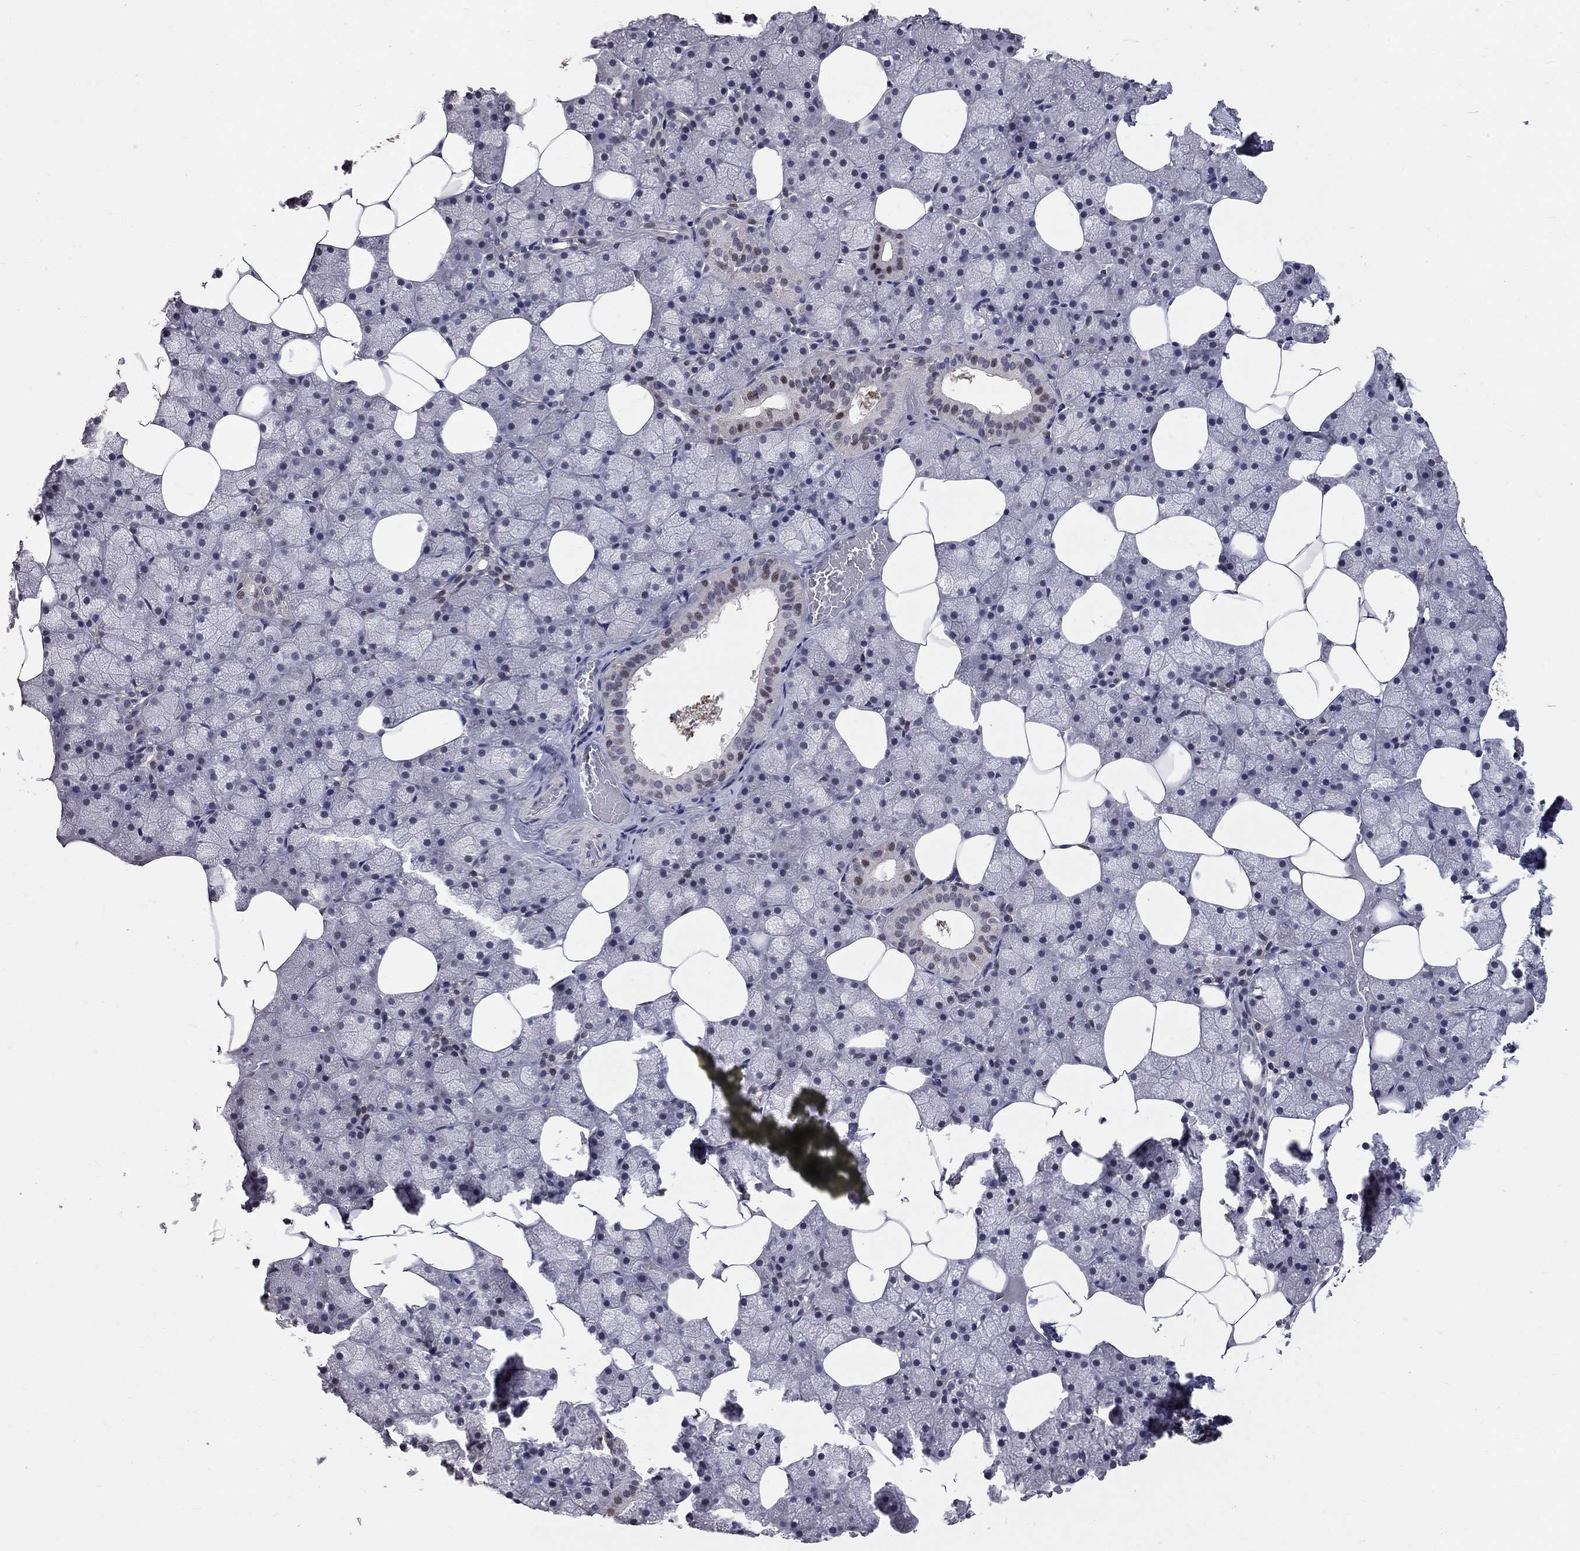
{"staining": {"intensity": "weak", "quantity": "<25%", "location": "nuclear"}, "tissue": "salivary gland", "cell_type": "Glandular cells", "image_type": "normal", "snomed": [{"axis": "morphology", "description": "Normal tissue, NOS"}, {"axis": "topography", "description": "Salivary gland"}], "caption": "Immunohistochemical staining of unremarkable salivary gland exhibits no significant expression in glandular cells.", "gene": "HDAC3", "patient": {"sex": "male", "age": 38}}